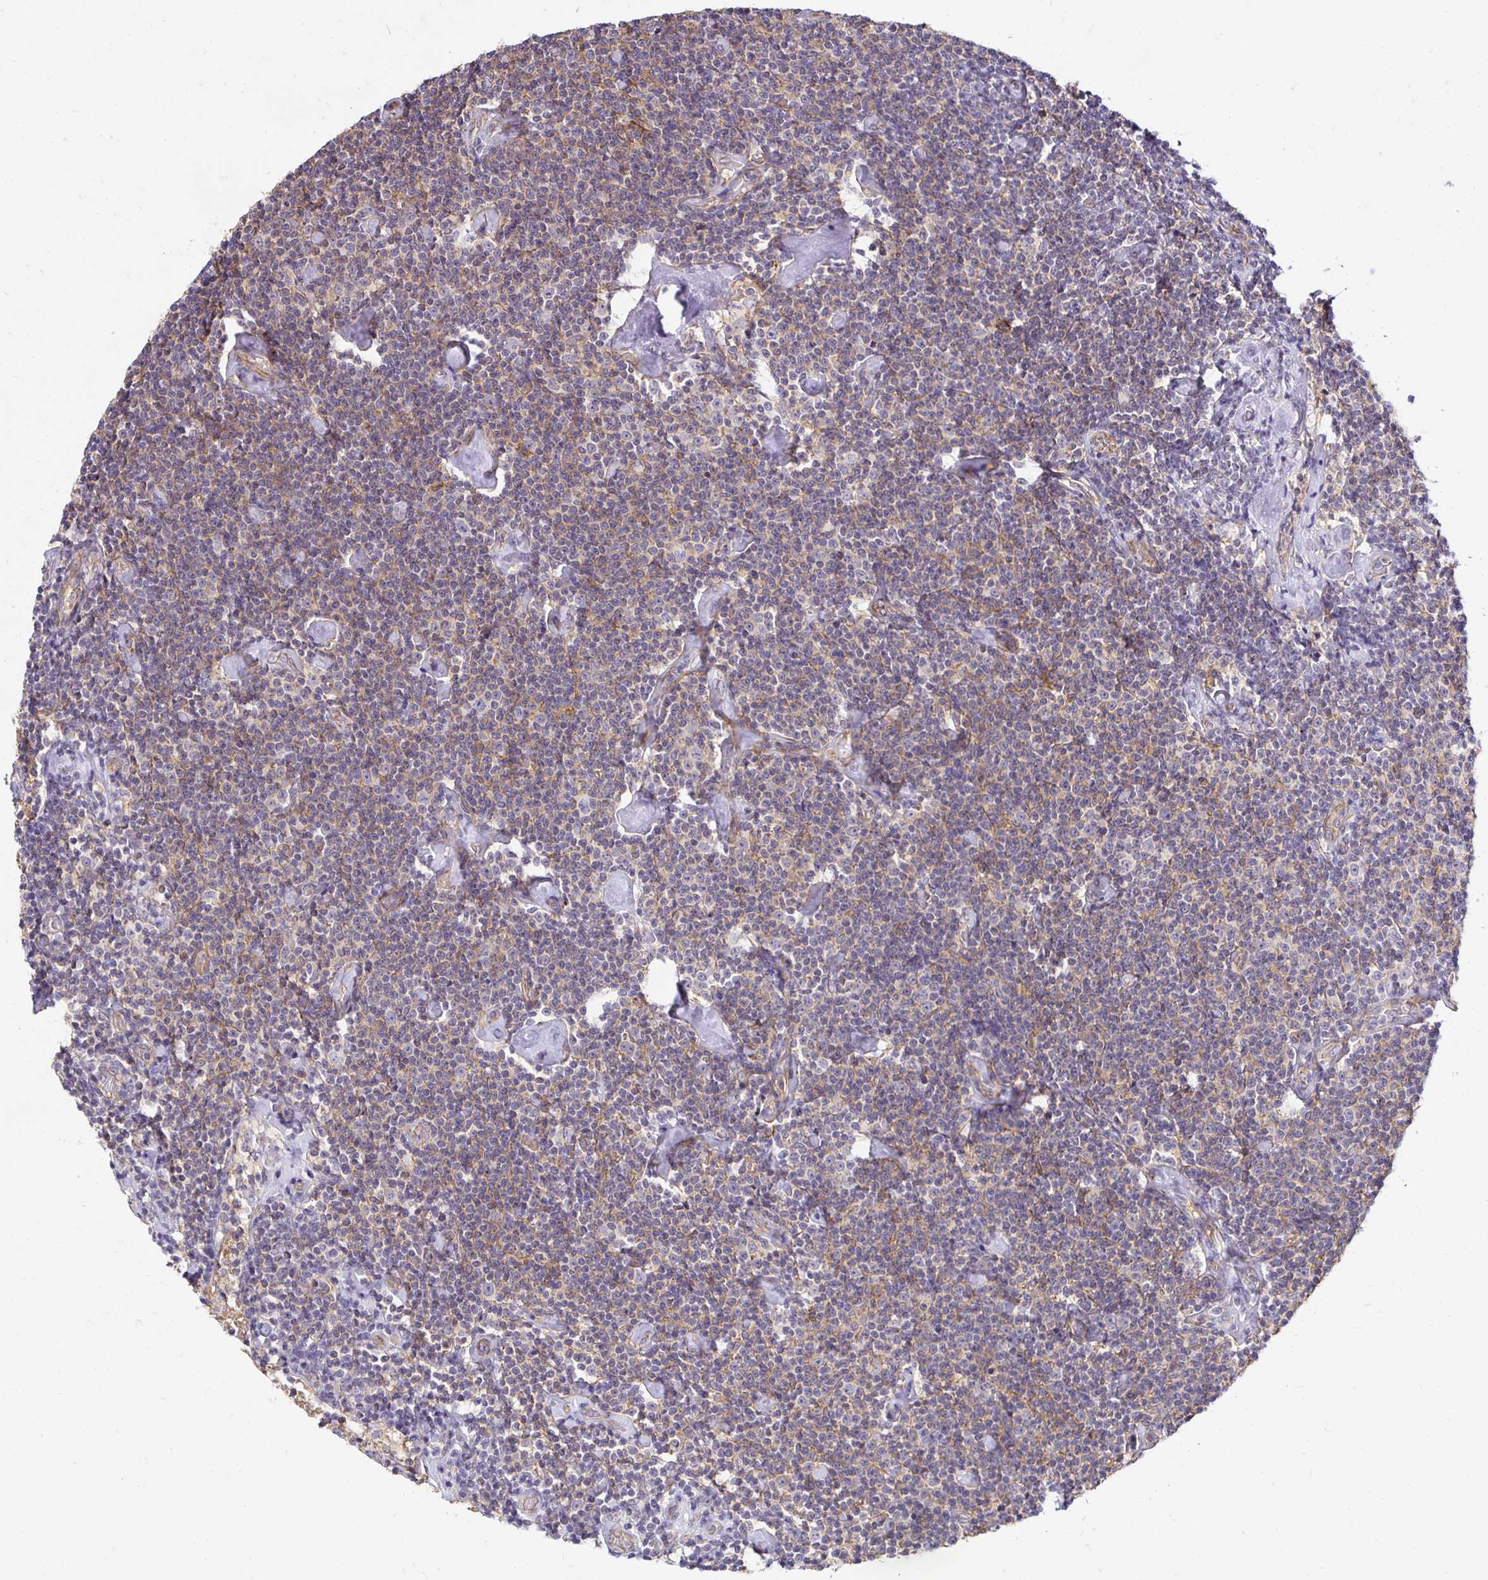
{"staining": {"intensity": "negative", "quantity": "none", "location": "none"}, "tissue": "lymphoma", "cell_type": "Tumor cells", "image_type": "cancer", "snomed": [{"axis": "morphology", "description": "Malignant lymphoma, non-Hodgkin's type, Low grade"}, {"axis": "topography", "description": "Lymph node"}], "caption": "IHC of human lymphoma displays no staining in tumor cells.", "gene": "SLC9A1", "patient": {"sex": "male", "age": 81}}